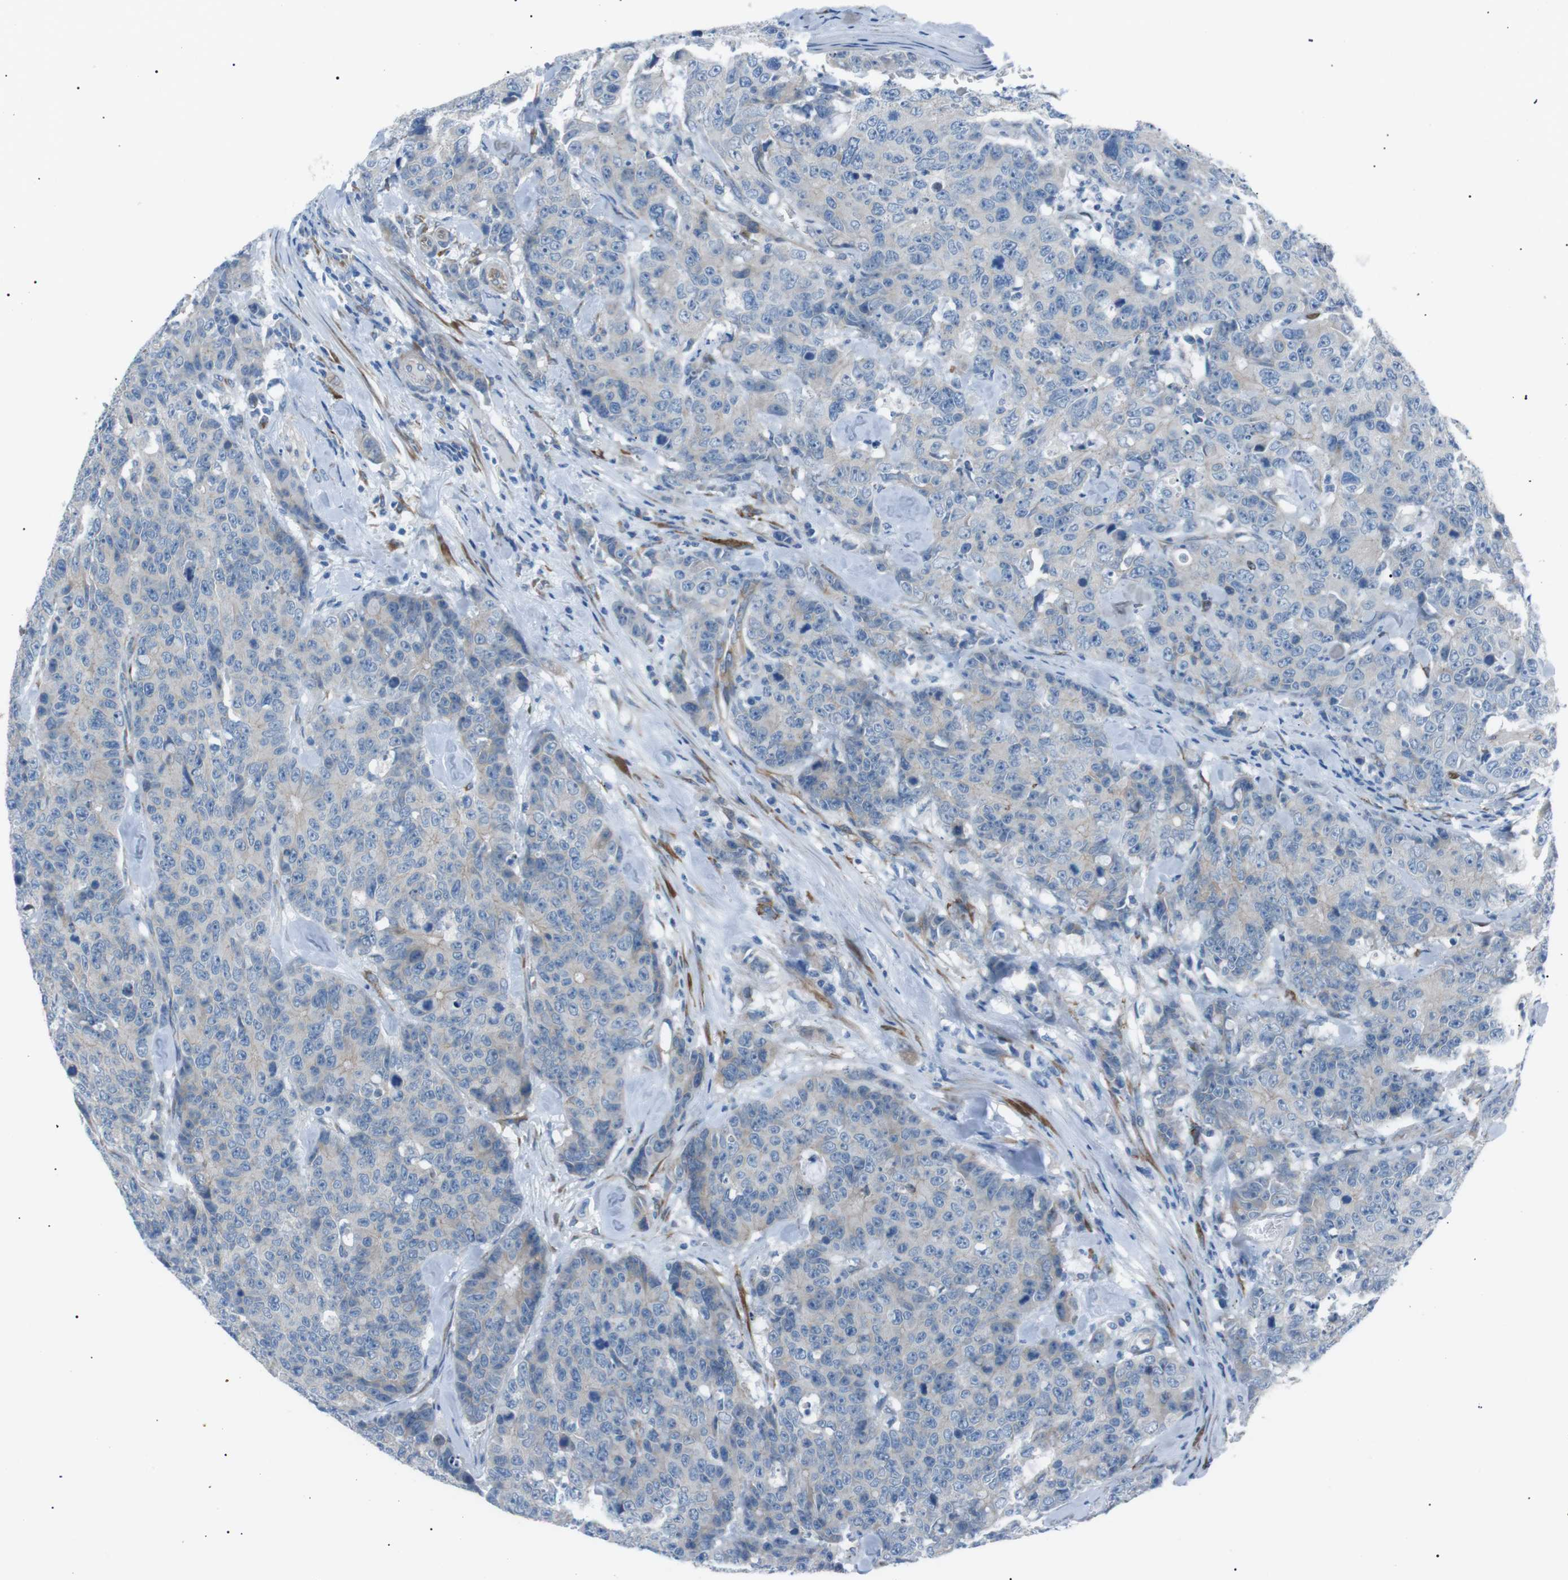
{"staining": {"intensity": "negative", "quantity": "none", "location": "none"}, "tissue": "colorectal cancer", "cell_type": "Tumor cells", "image_type": "cancer", "snomed": [{"axis": "morphology", "description": "Adenocarcinoma, NOS"}, {"axis": "topography", "description": "Colon"}], "caption": "Tumor cells show no significant staining in adenocarcinoma (colorectal). (DAB (3,3'-diaminobenzidine) IHC visualized using brightfield microscopy, high magnification).", "gene": "MTARC2", "patient": {"sex": "female", "age": 86}}